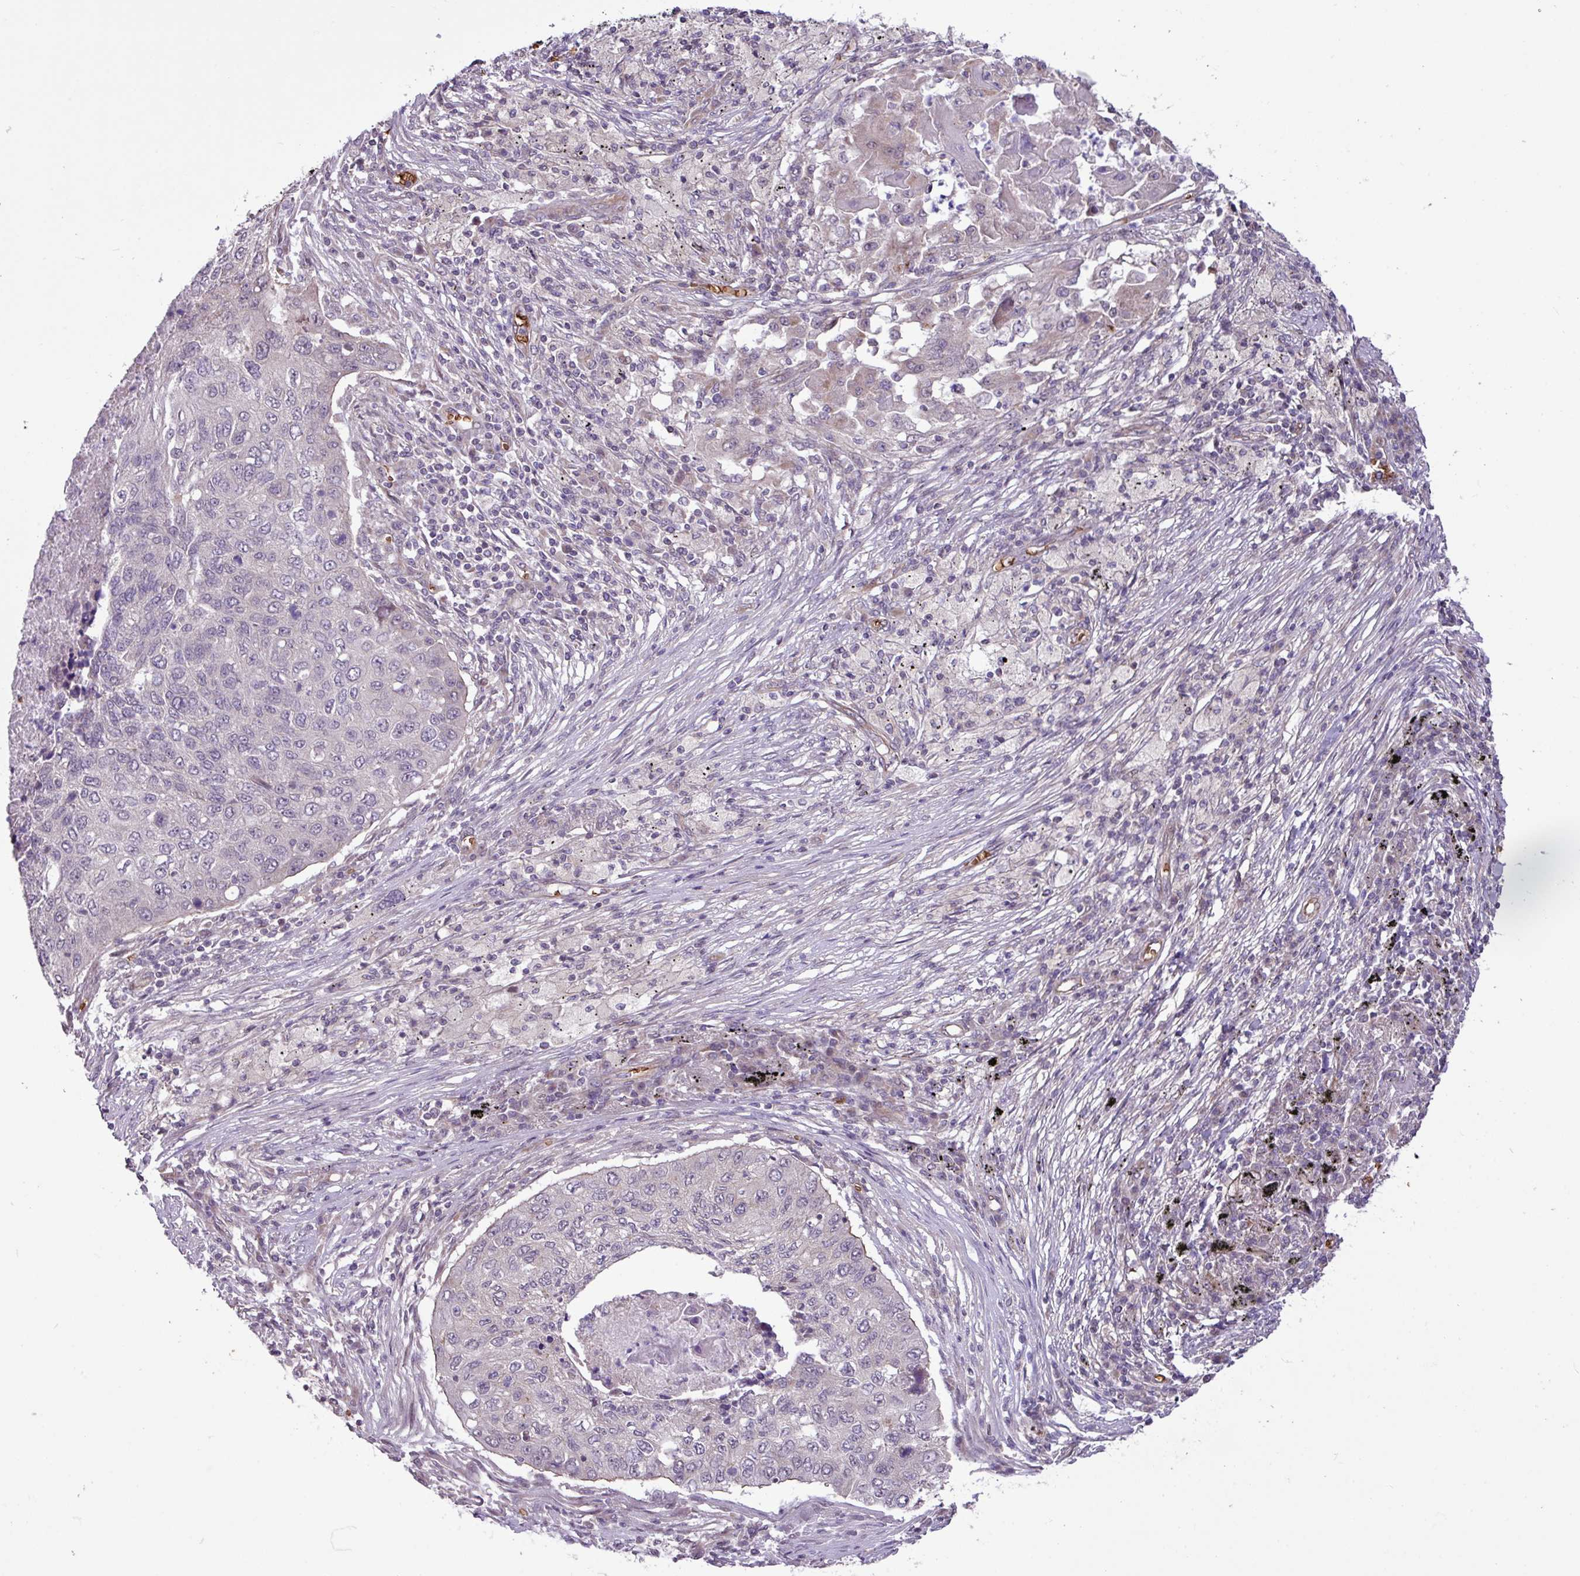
{"staining": {"intensity": "negative", "quantity": "none", "location": "none"}, "tissue": "lung cancer", "cell_type": "Tumor cells", "image_type": "cancer", "snomed": [{"axis": "morphology", "description": "Squamous cell carcinoma, NOS"}, {"axis": "topography", "description": "Lung"}], "caption": "A micrograph of human squamous cell carcinoma (lung) is negative for staining in tumor cells.", "gene": "RAD21L1", "patient": {"sex": "female", "age": 63}}